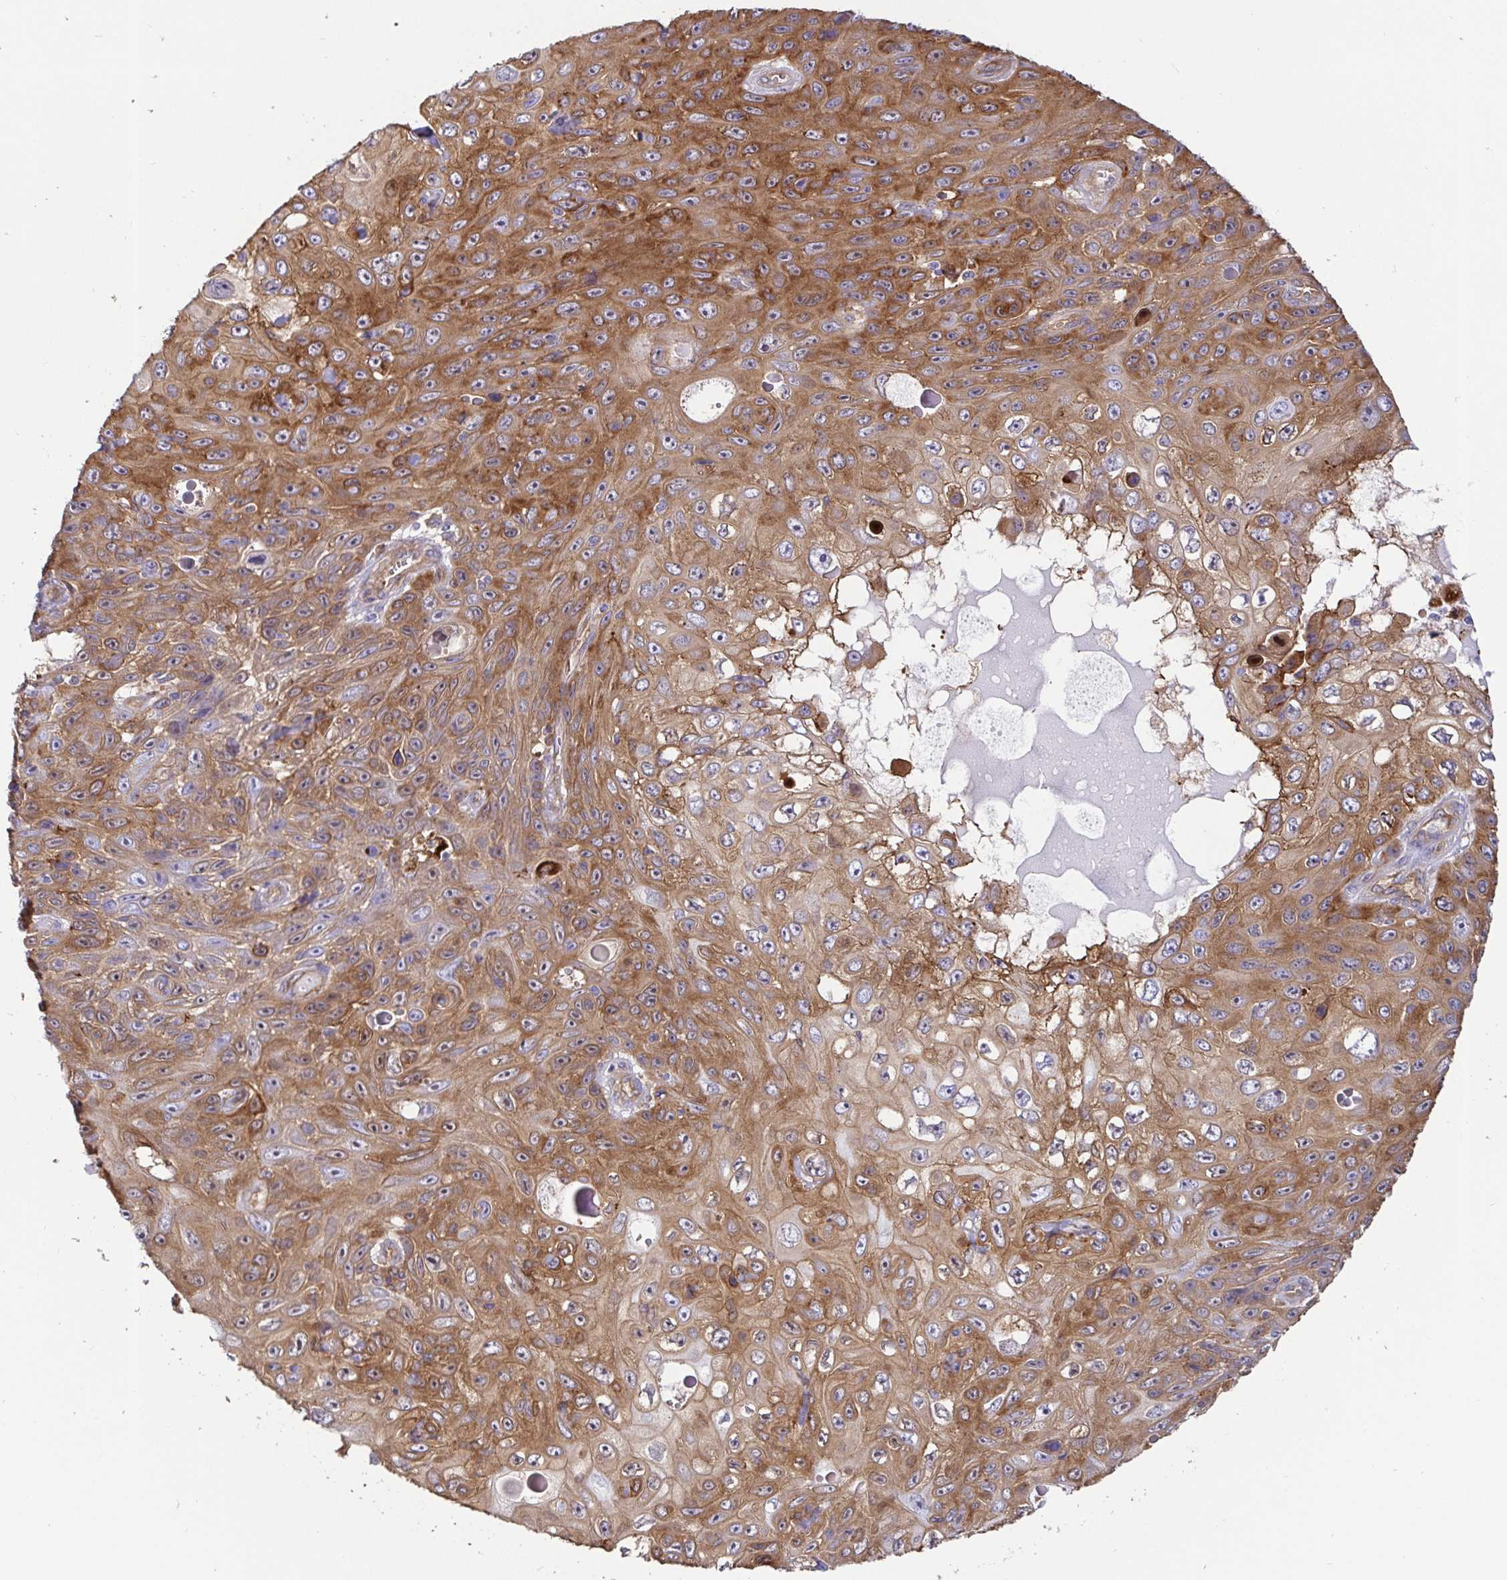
{"staining": {"intensity": "moderate", "quantity": ">75%", "location": "cytoplasmic/membranous"}, "tissue": "skin cancer", "cell_type": "Tumor cells", "image_type": "cancer", "snomed": [{"axis": "morphology", "description": "Squamous cell carcinoma, NOS"}, {"axis": "topography", "description": "Skin"}], "caption": "Squamous cell carcinoma (skin) stained with DAB (3,3'-diaminobenzidine) IHC exhibits medium levels of moderate cytoplasmic/membranous positivity in about >75% of tumor cells. The staining was performed using DAB (3,3'-diaminobenzidine), with brown indicating positive protein expression. Nuclei are stained blue with hematoxylin.", "gene": "ANXA2", "patient": {"sex": "male", "age": 82}}